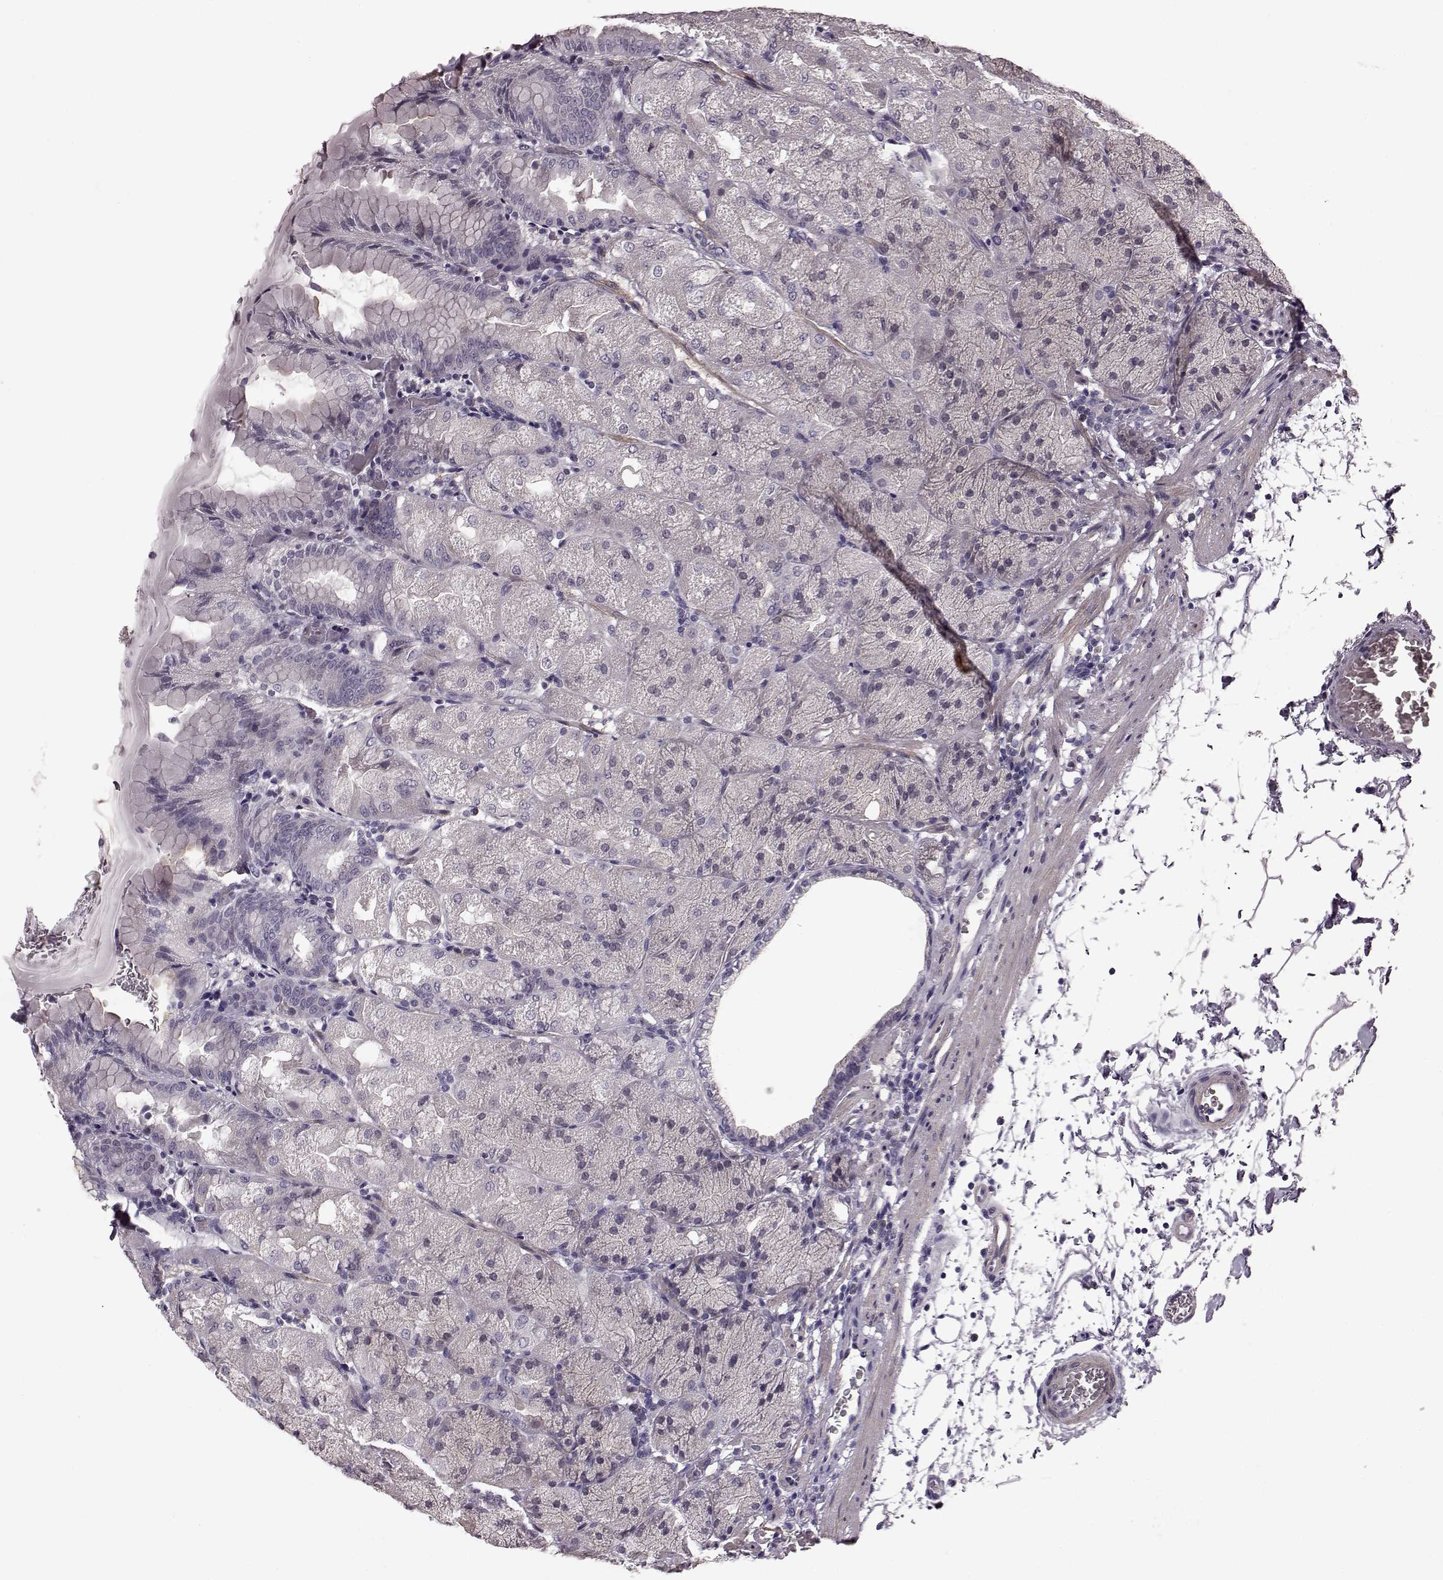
{"staining": {"intensity": "negative", "quantity": "none", "location": "none"}, "tissue": "stomach", "cell_type": "Glandular cells", "image_type": "normal", "snomed": [{"axis": "morphology", "description": "Normal tissue, NOS"}, {"axis": "topography", "description": "Stomach, upper"}, {"axis": "topography", "description": "Stomach"}, {"axis": "topography", "description": "Stomach, lower"}], "caption": "Benign stomach was stained to show a protein in brown. There is no significant positivity in glandular cells. Nuclei are stained in blue.", "gene": "SLCO3A1", "patient": {"sex": "male", "age": 62}}